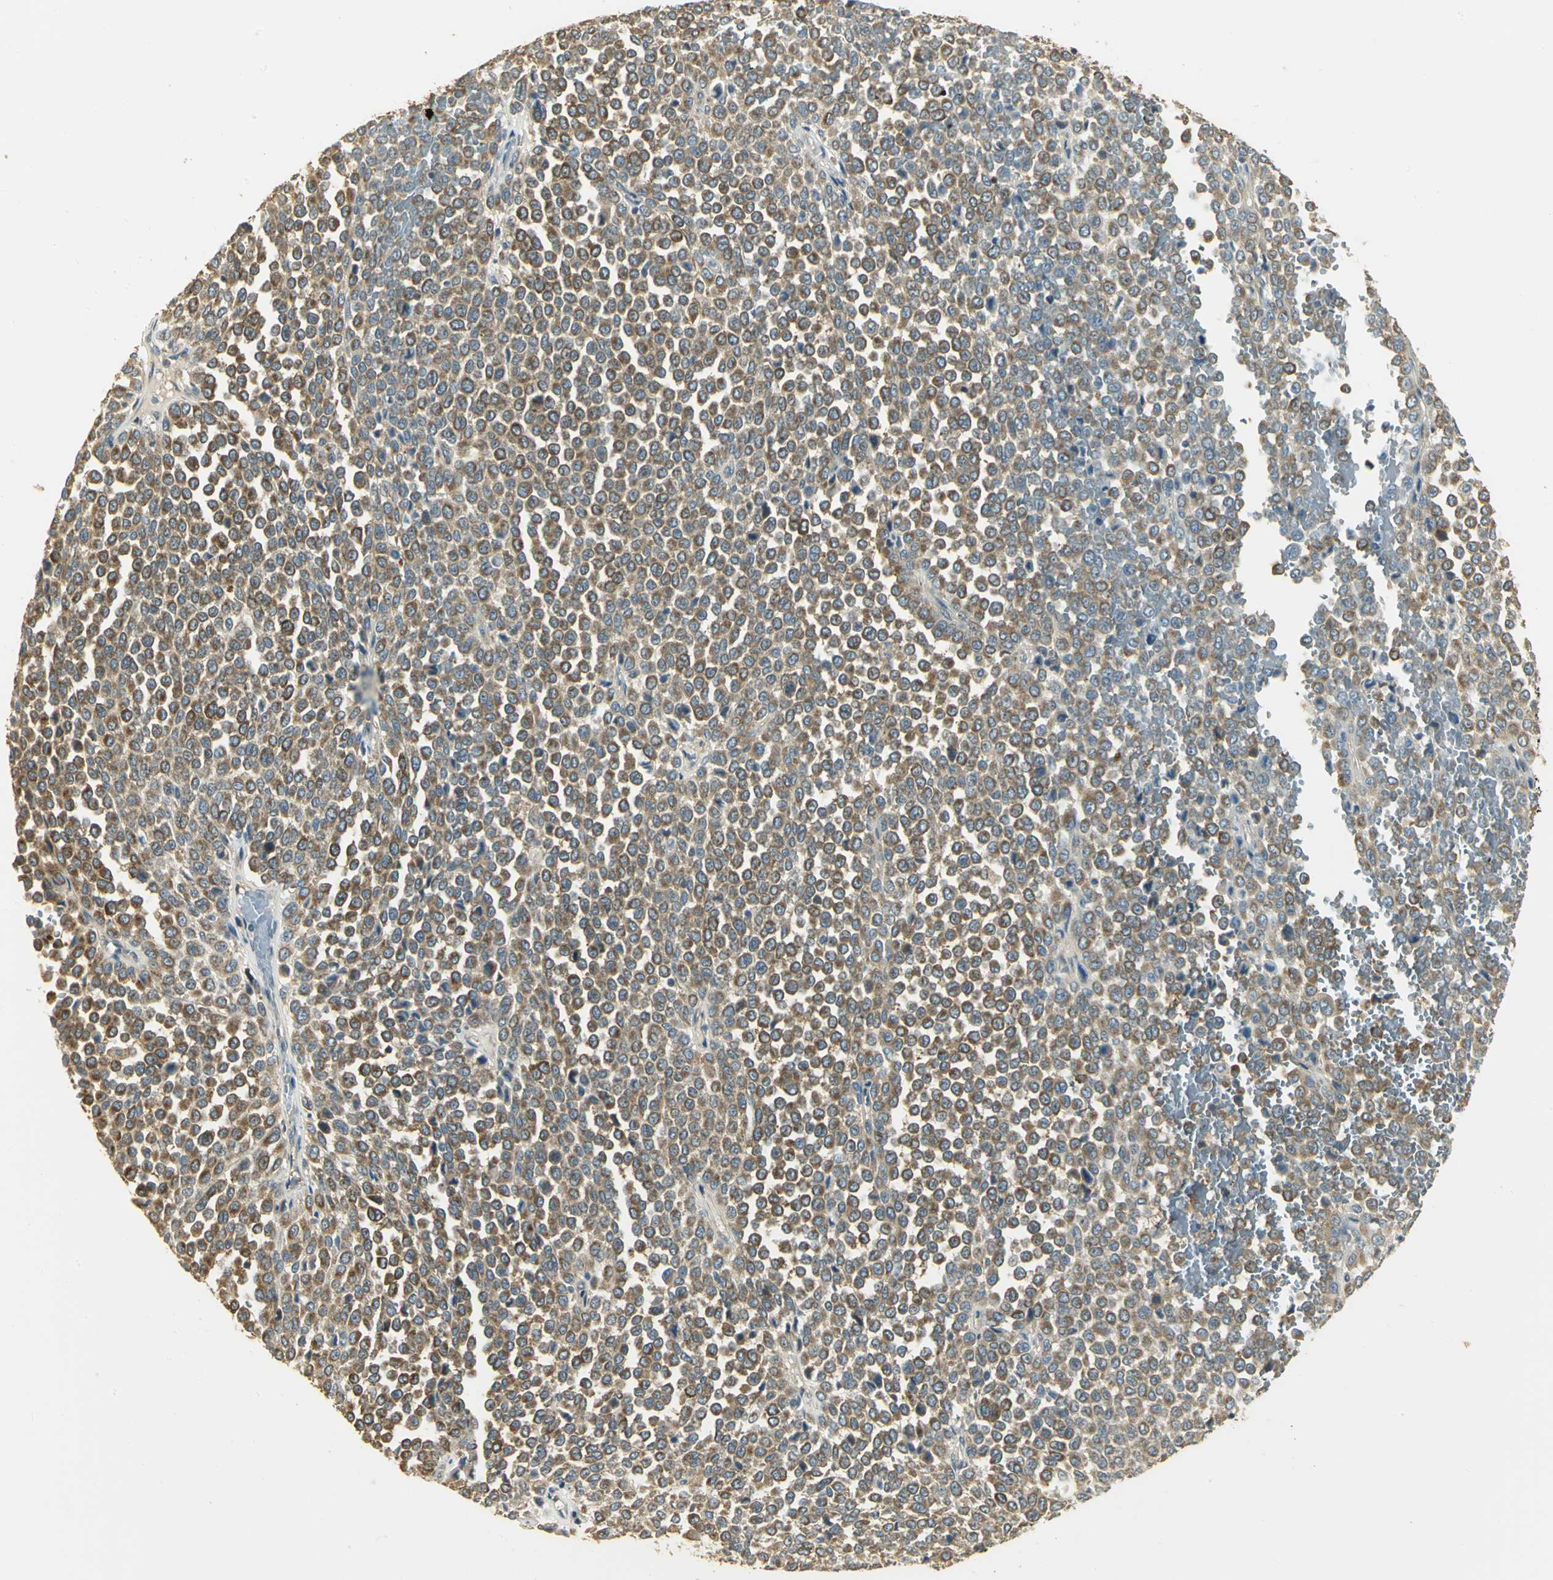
{"staining": {"intensity": "moderate", "quantity": ">75%", "location": "cytoplasmic/membranous"}, "tissue": "melanoma", "cell_type": "Tumor cells", "image_type": "cancer", "snomed": [{"axis": "morphology", "description": "Malignant melanoma, Metastatic site"}, {"axis": "topography", "description": "Pancreas"}], "caption": "Melanoma stained for a protein displays moderate cytoplasmic/membranous positivity in tumor cells.", "gene": "RARS1", "patient": {"sex": "female", "age": 30}}